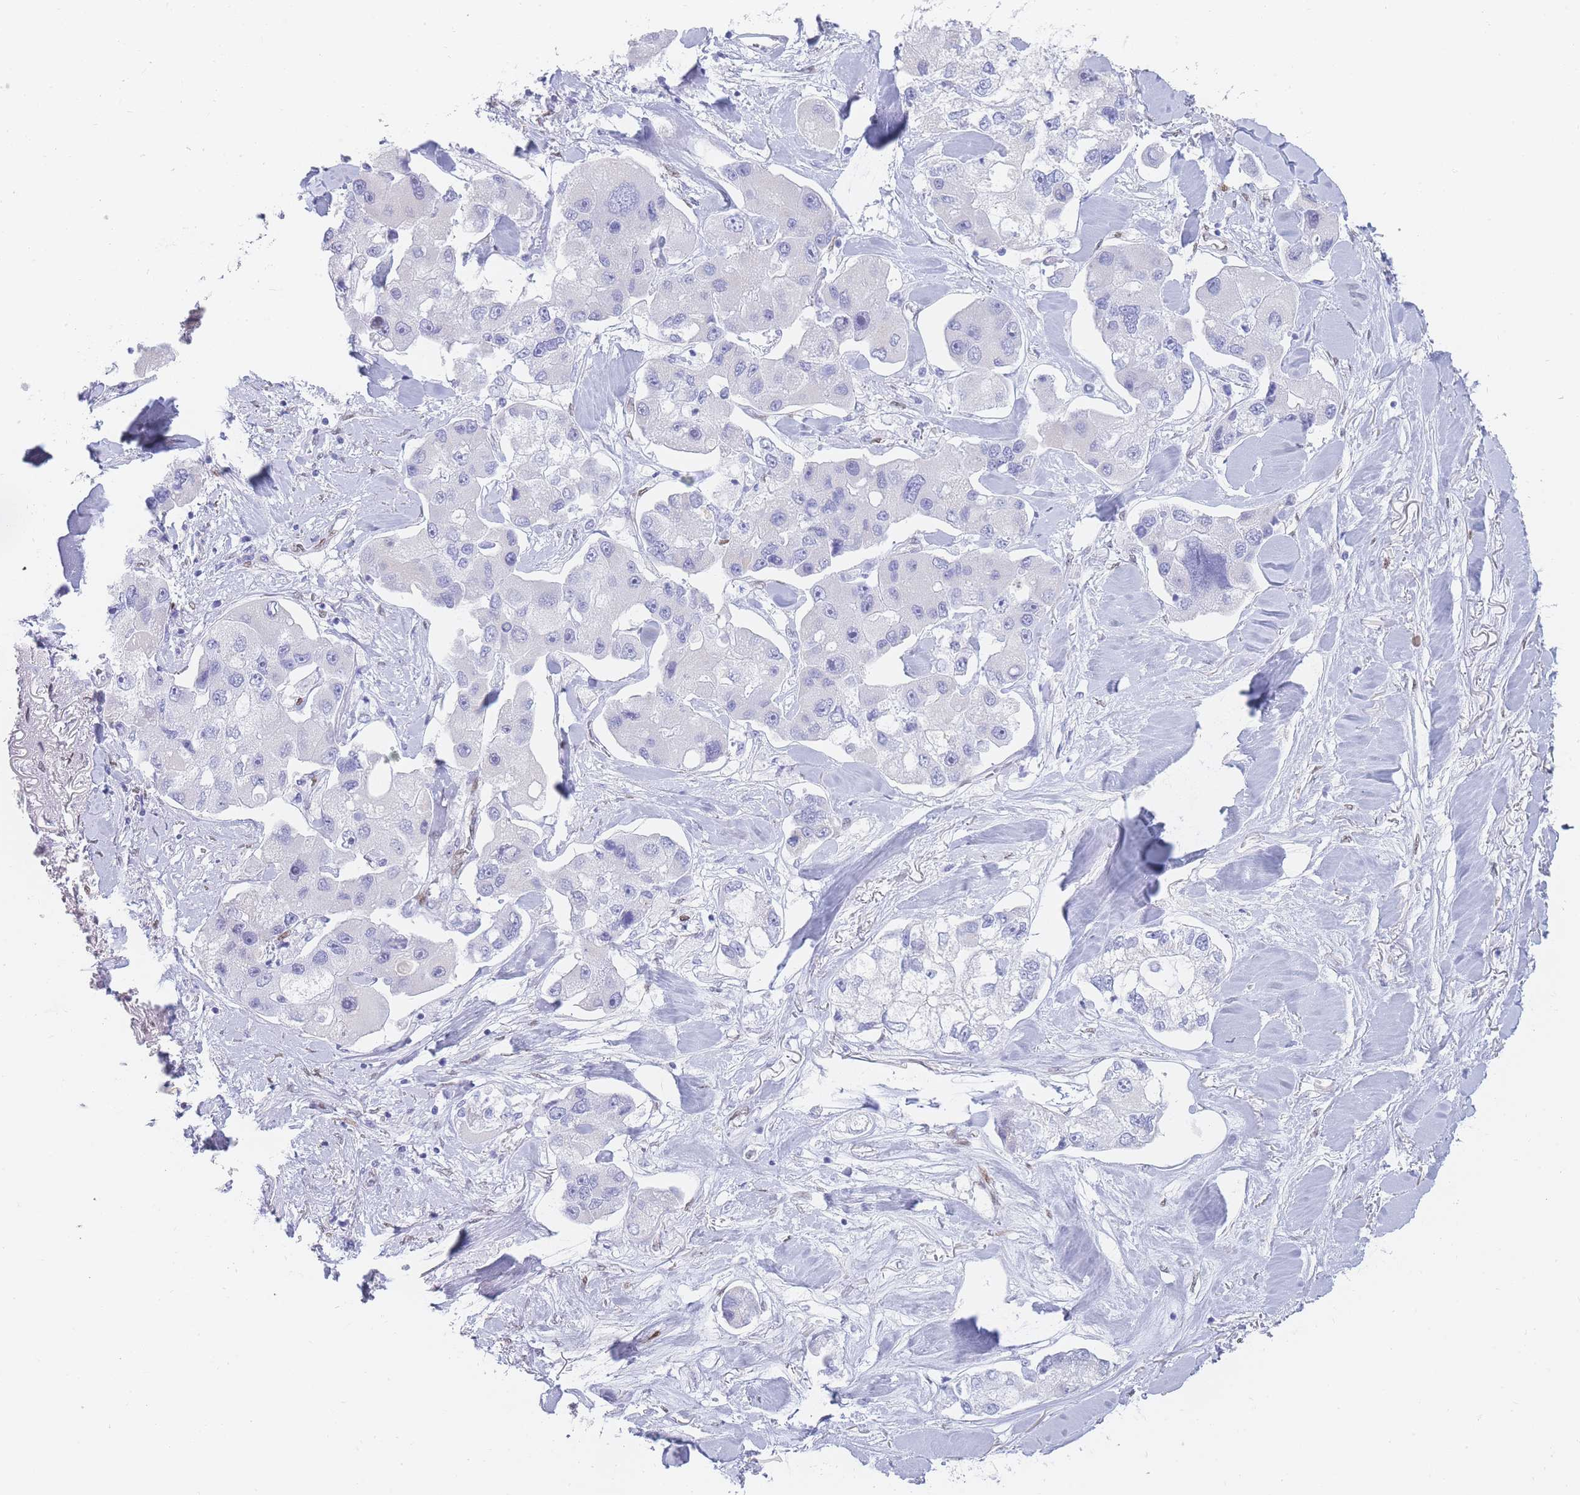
{"staining": {"intensity": "negative", "quantity": "none", "location": "none"}, "tissue": "lung cancer", "cell_type": "Tumor cells", "image_type": "cancer", "snomed": [{"axis": "morphology", "description": "Adenocarcinoma, NOS"}, {"axis": "topography", "description": "Lung"}], "caption": "Immunohistochemistry (IHC) image of neoplastic tissue: human lung cancer stained with DAB (3,3'-diaminobenzidine) displays no significant protein expression in tumor cells.", "gene": "PSMB5", "patient": {"sex": "female", "age": 54}}